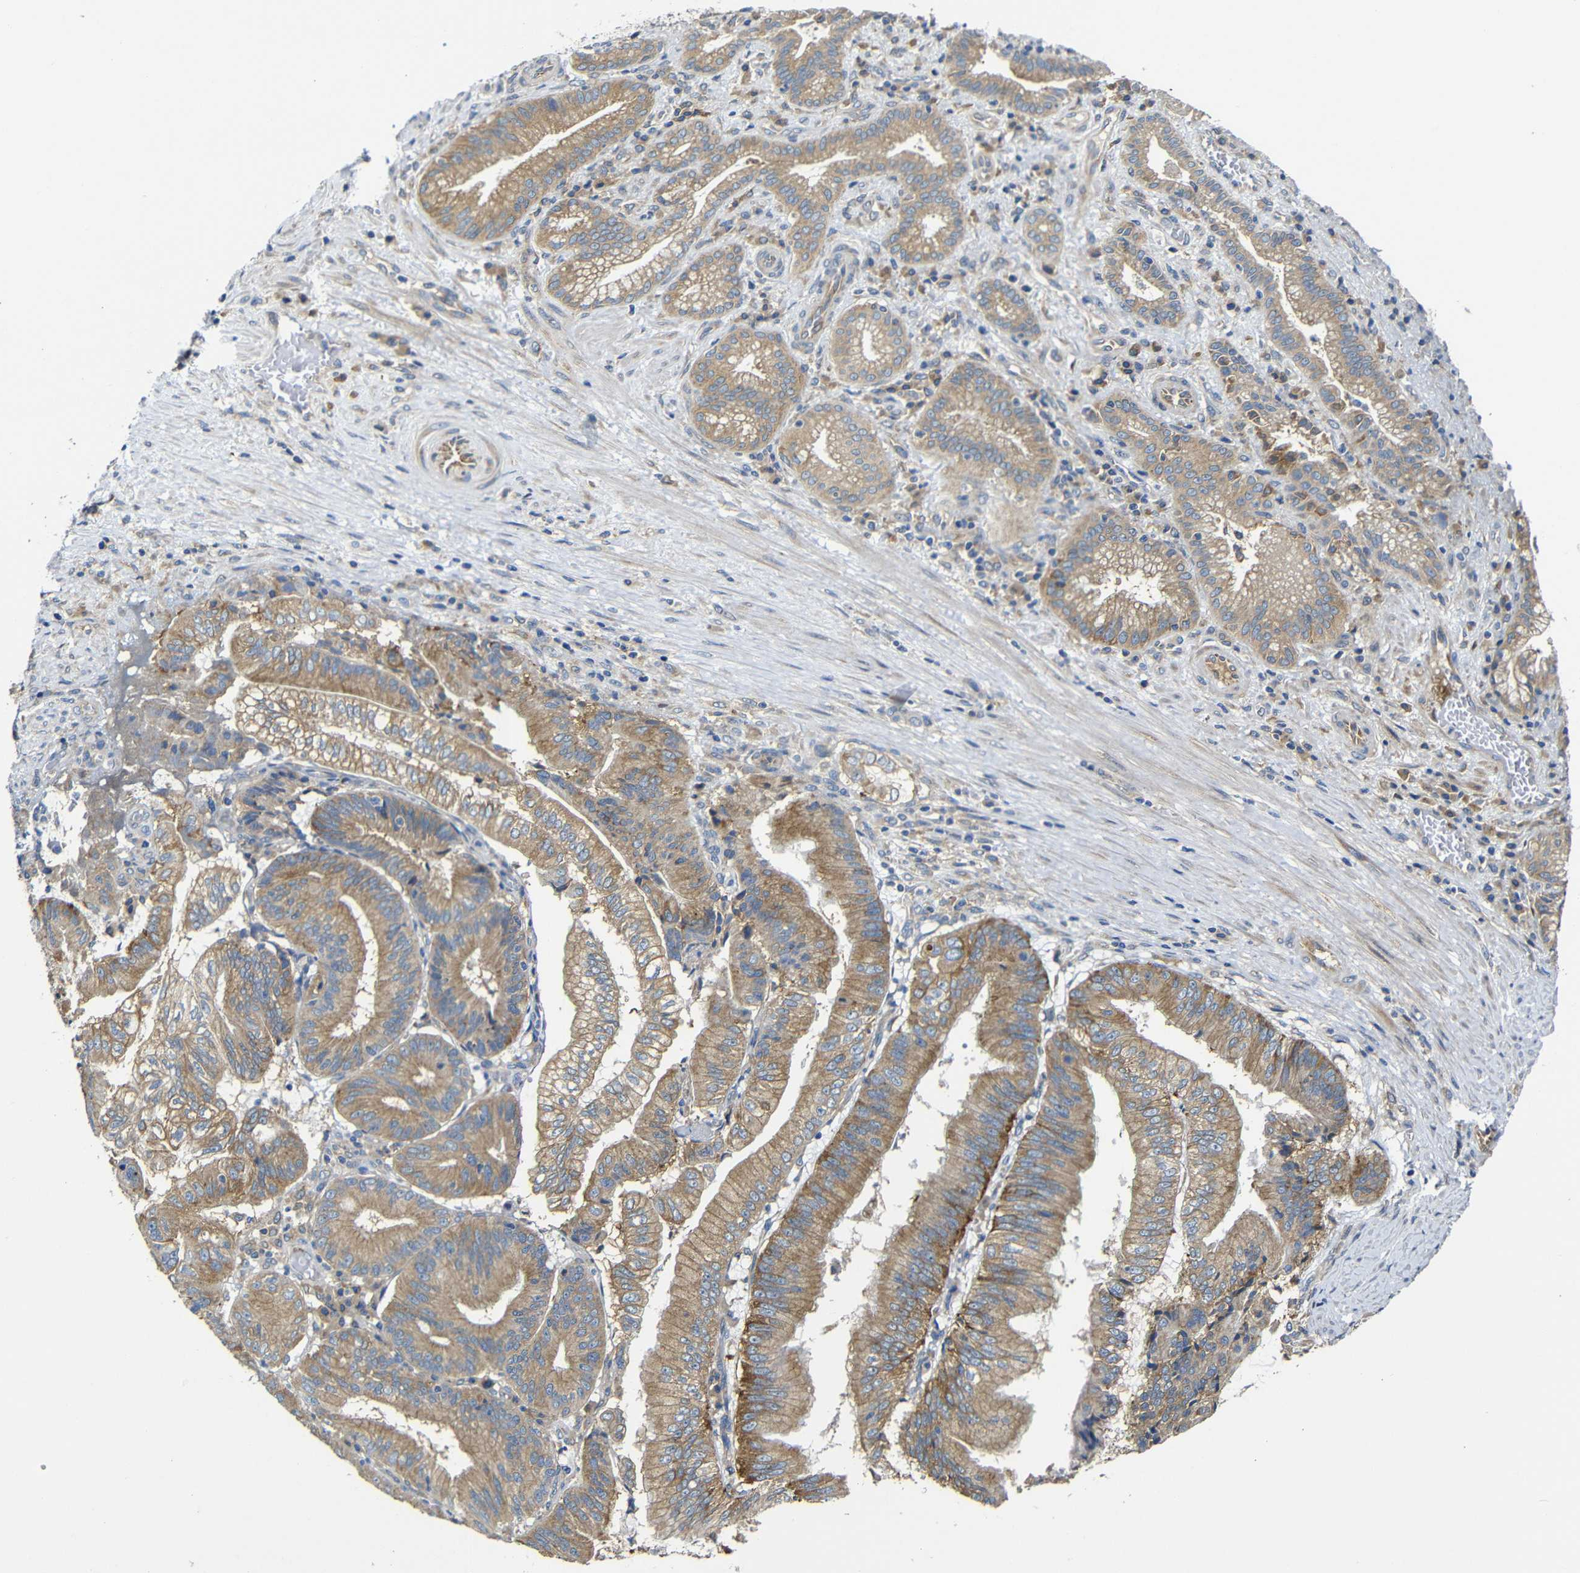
{"staining": {"intensity": "moderate", "quantity": "25%-75%", "location": "cytoplasmic/membranous"}, "tissue": "pancreatic cancer", "cell_type": "Tumor cells", "image_type": "cancer", "snomed": [{"axis": "morphology", "description": "Adenocarcinoma, NOS"}, {"axis": "topography", "description": "Pancreas"}], "caption": "Immunohistochemistry image of human pancreatic cancer (adenocarcinoma) stained for a protein (brown), which reveals medium levels of moderate cytoplasmic/membranous positivity in approximately 25%-75% of tumor cells.", "gene": "CLCC1", "patient": {"sex": "male", "age": 82}}